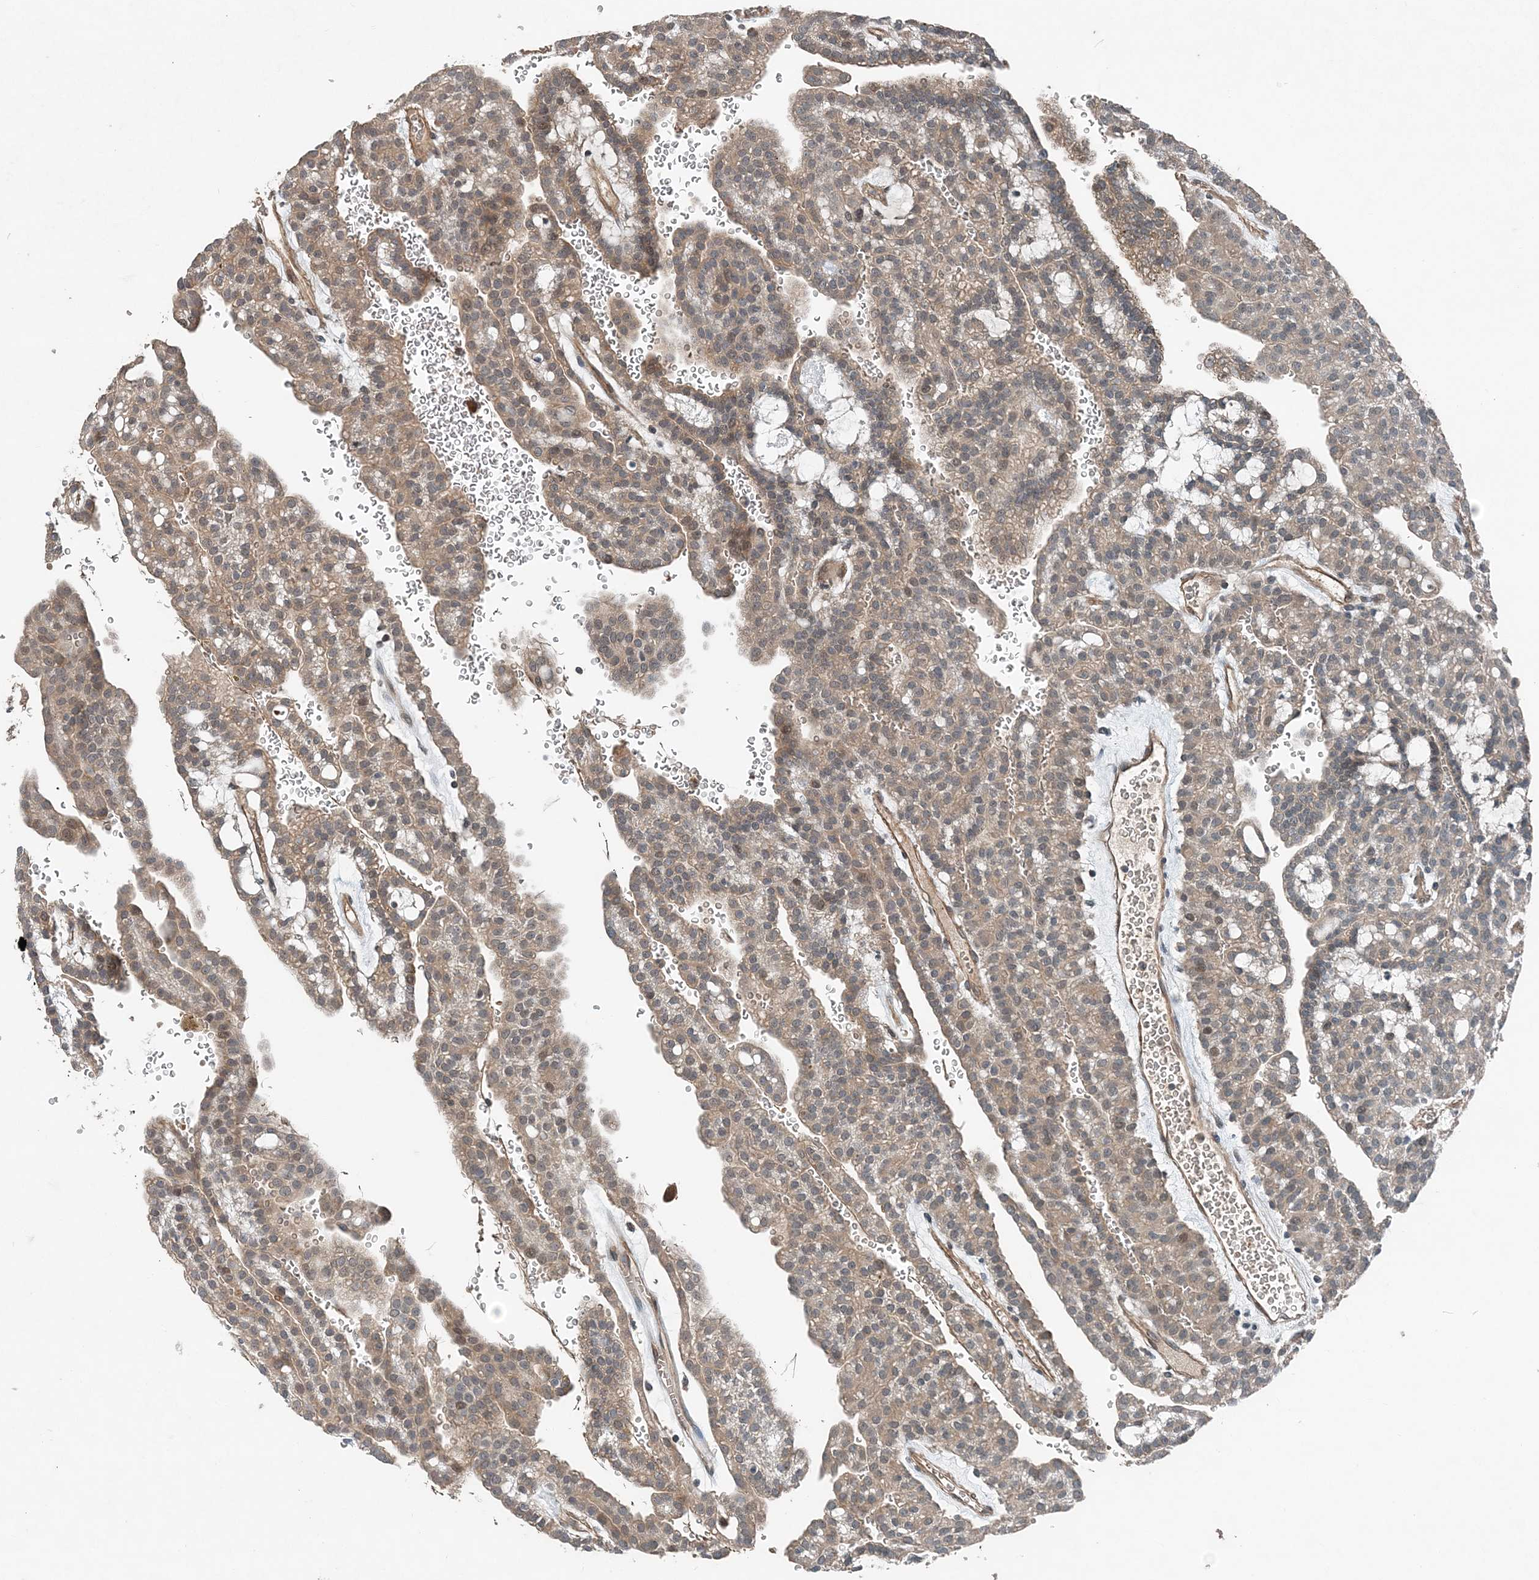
{"staining": {"intensity": "moderate", "quantity": ">75%", "location": "cytoplasmic/membranous"}, "tissue": "renal cancer", "cell_type": "Tumor cells", "image_type": "cancer", "snomed": [{"axis": "morphology", "description": "Adenocarcinoma, NOS"}, {"axis": "topography", "description": "Kidney"}], "caption": "IHC photomicrograph of neoplastic tissue: renal cancer stained using immunohistochemistry displays medium levels of moderate protein expression localized specifically in the cytoplasmic/membranous of tumor cells, appearing as a cytoplasmic/membranous brown color.", "gene": "SMPD3", "patient": {"sex": "male", "age": 63}}